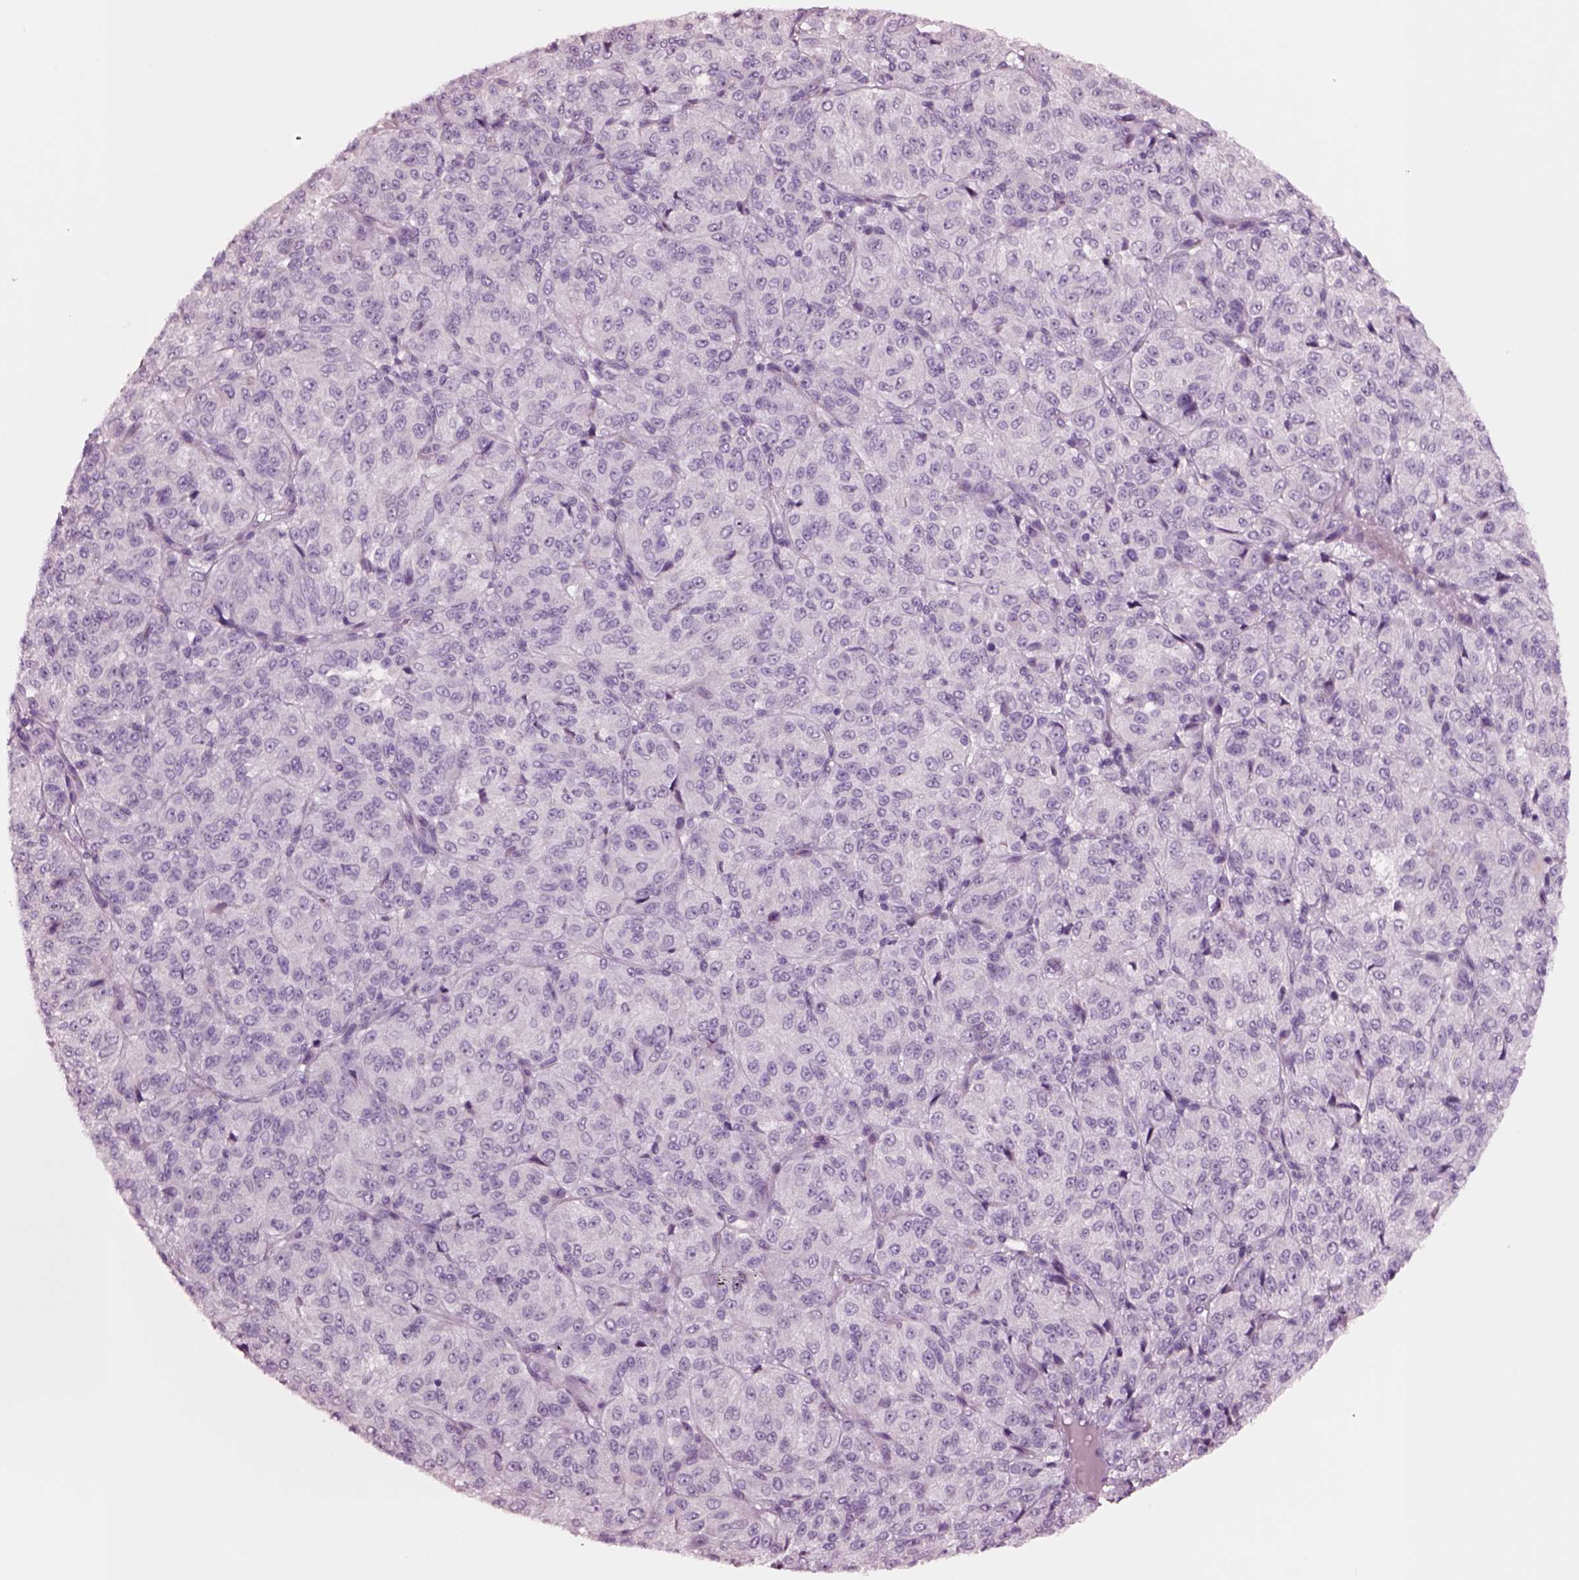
{"staining": {"intensity": "negative", "quantity": "none", "location": "none"}, "tissue": "melanoma", "cell_type": "Tumor cells", "image_type": "cancer", "snomed": [{"axis": "morphology", "description": "Malignant melanoma, Metastatic site"}, {"axis": "topography", "description": "Brain"}], "caption": "Tumor cells show no significant expression in malignant melanoma (metastatic site).", "gene": "NMRK2", "patient": {"sex": "female", "age": 56}}